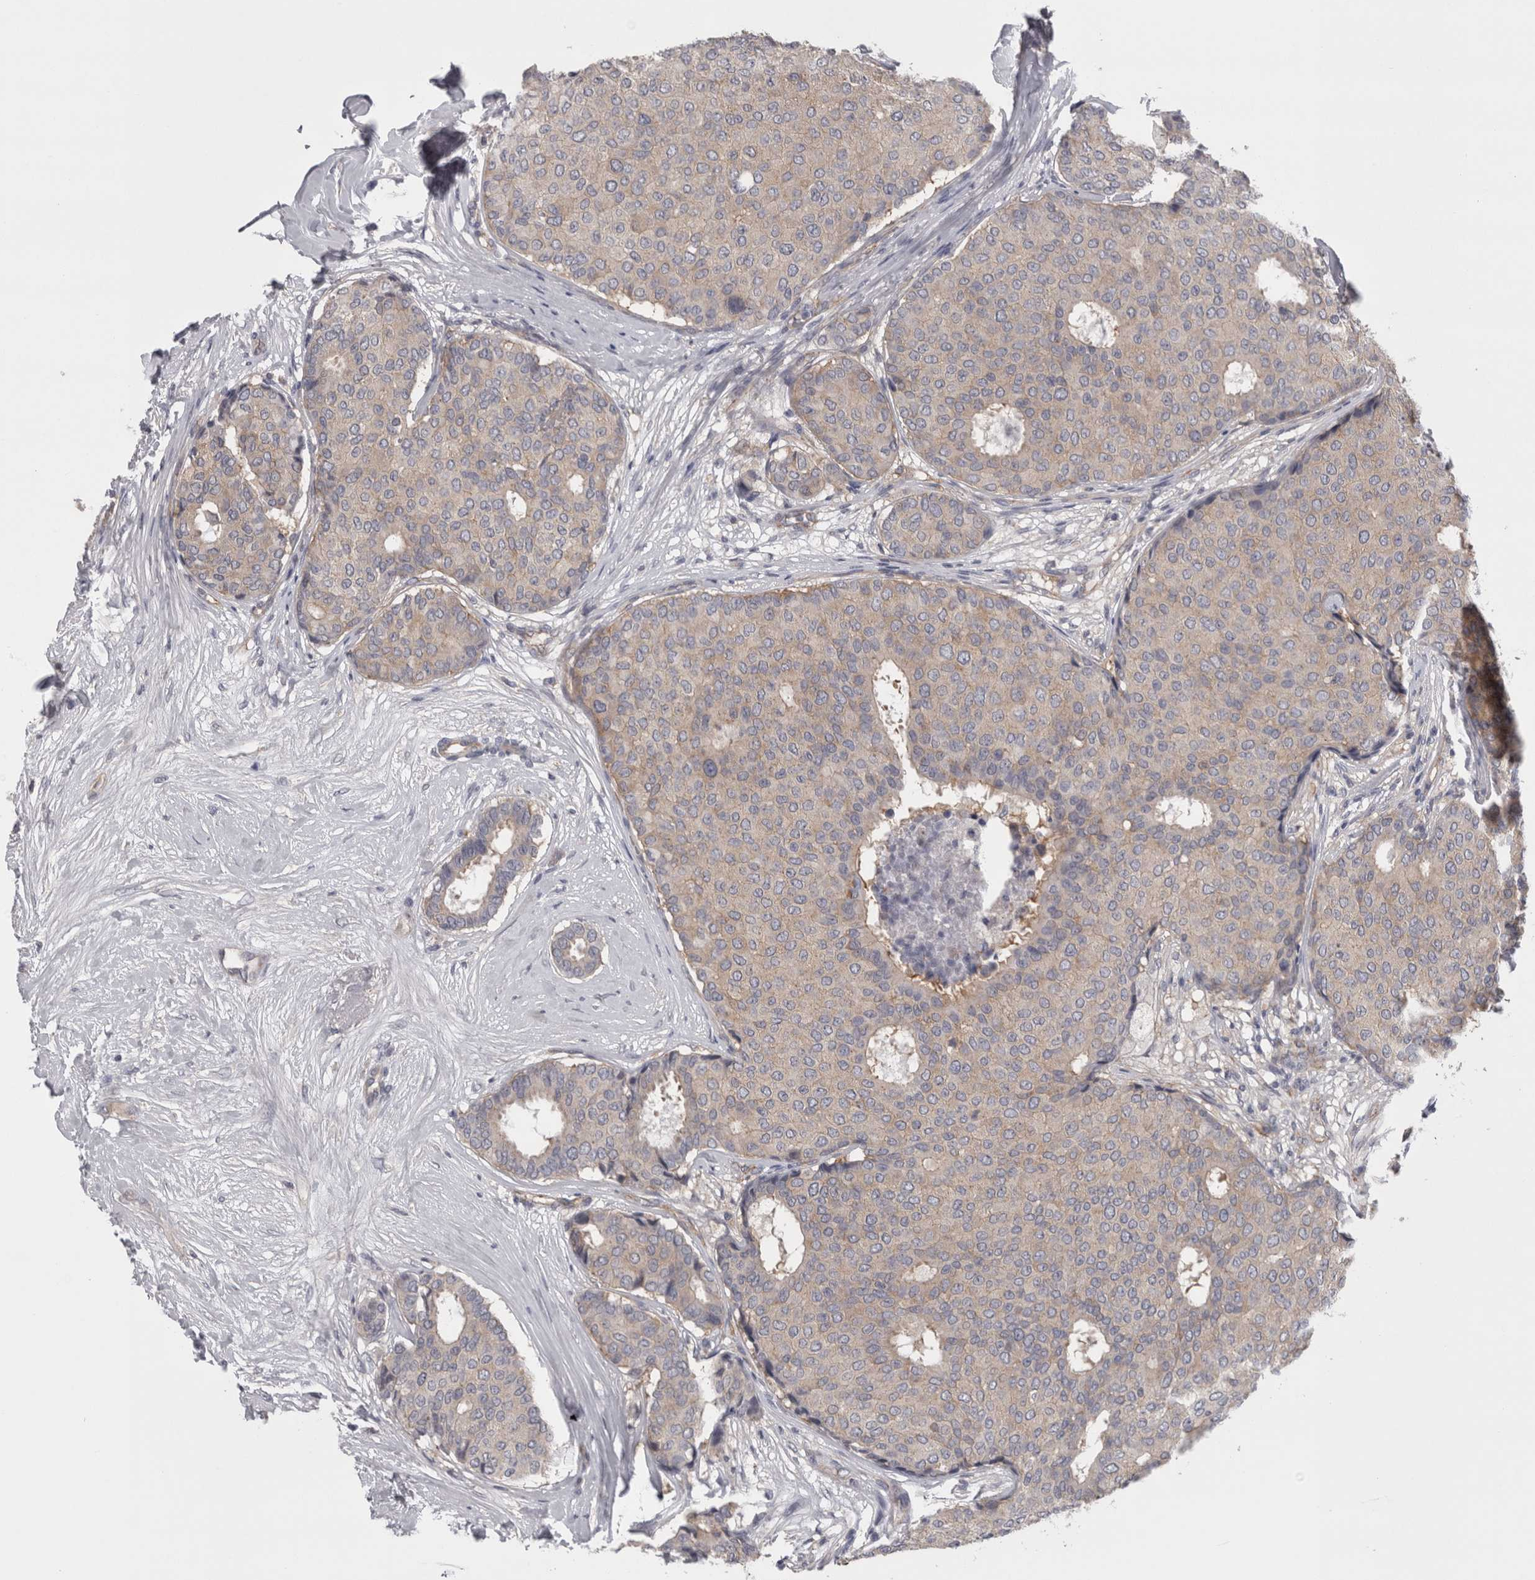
{"staining": {"intensity": "weak", "quantity": "<25%", "location": "cytoplasmic/membranous"}, "tissue": "breast cancer", "cell_type": "Tumor cells", "image_type": "cancer", "snomed": [{"axis": "morphology", "description": "Duct carcinoma"}, {"axis": "topography", "description": "Breast"}], "caption": "Immunohistochemistry of human breast cancer shows no positivity in tumor cells.", "gene": "LYZL6", "patient": {"sex": "female", "age": 75}}